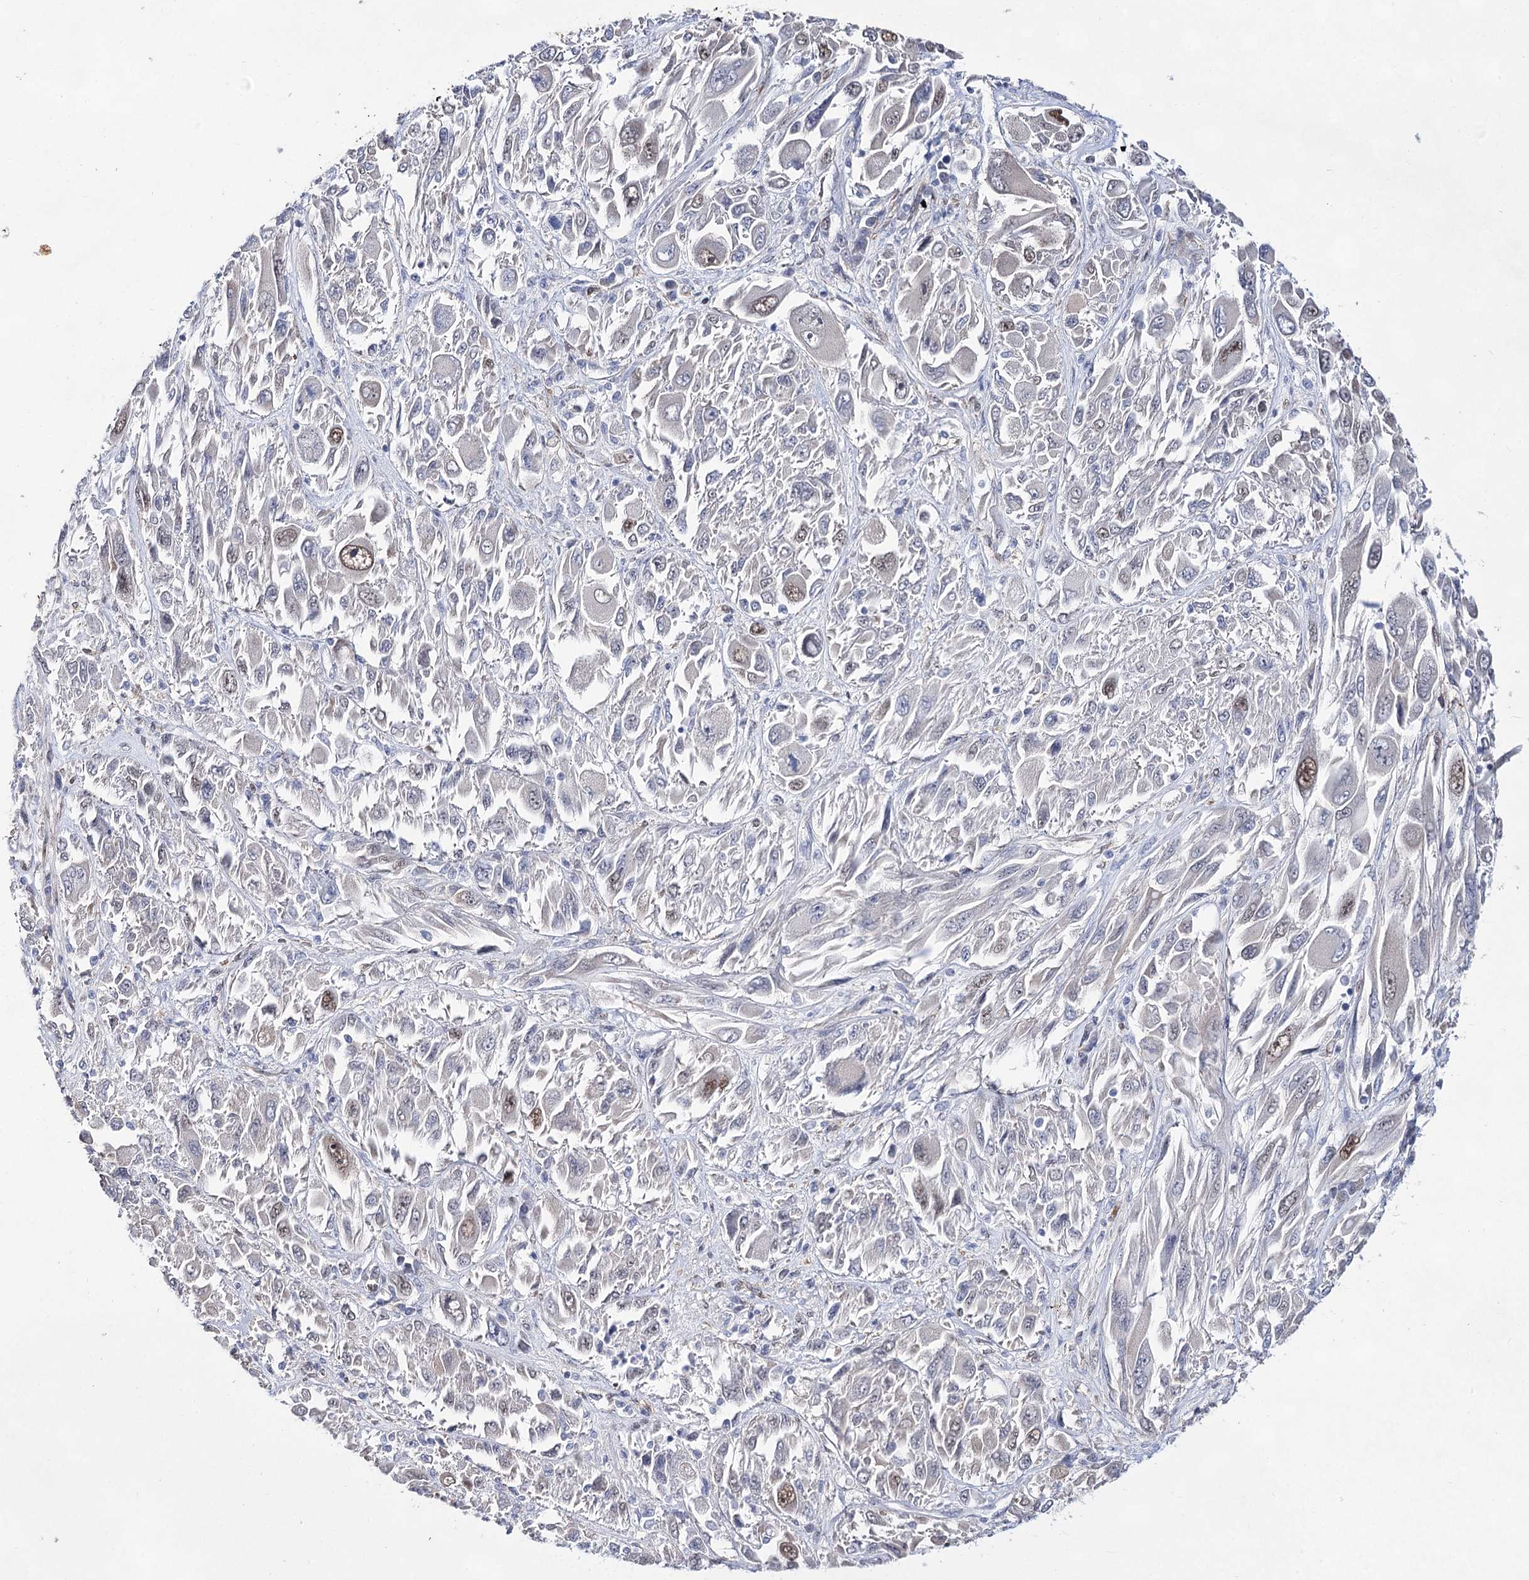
{"staining": {"intensity": "moderate", "quantity": "<25%", "location": "nuclear"}, "tissue": "melanoma", "cell_type": "Tumor cells", "image_type": "cancer", "snomed": [{"axis": "morphology", "description": "Malignant melanoma, NOS"}, {"axis": "topography", "description": "Skin"}], "caption": "High-power microscopy captured an immunohistochemistry (IHC) histopathology image of malignant melanoma, revealing moderate nuclear positivity in about <25% of tumor cells. (Brightfield microscopy of DAB IHC at high magnification).", "gene": "UGDH", "patient": {"sex": "female", "age": 91}}